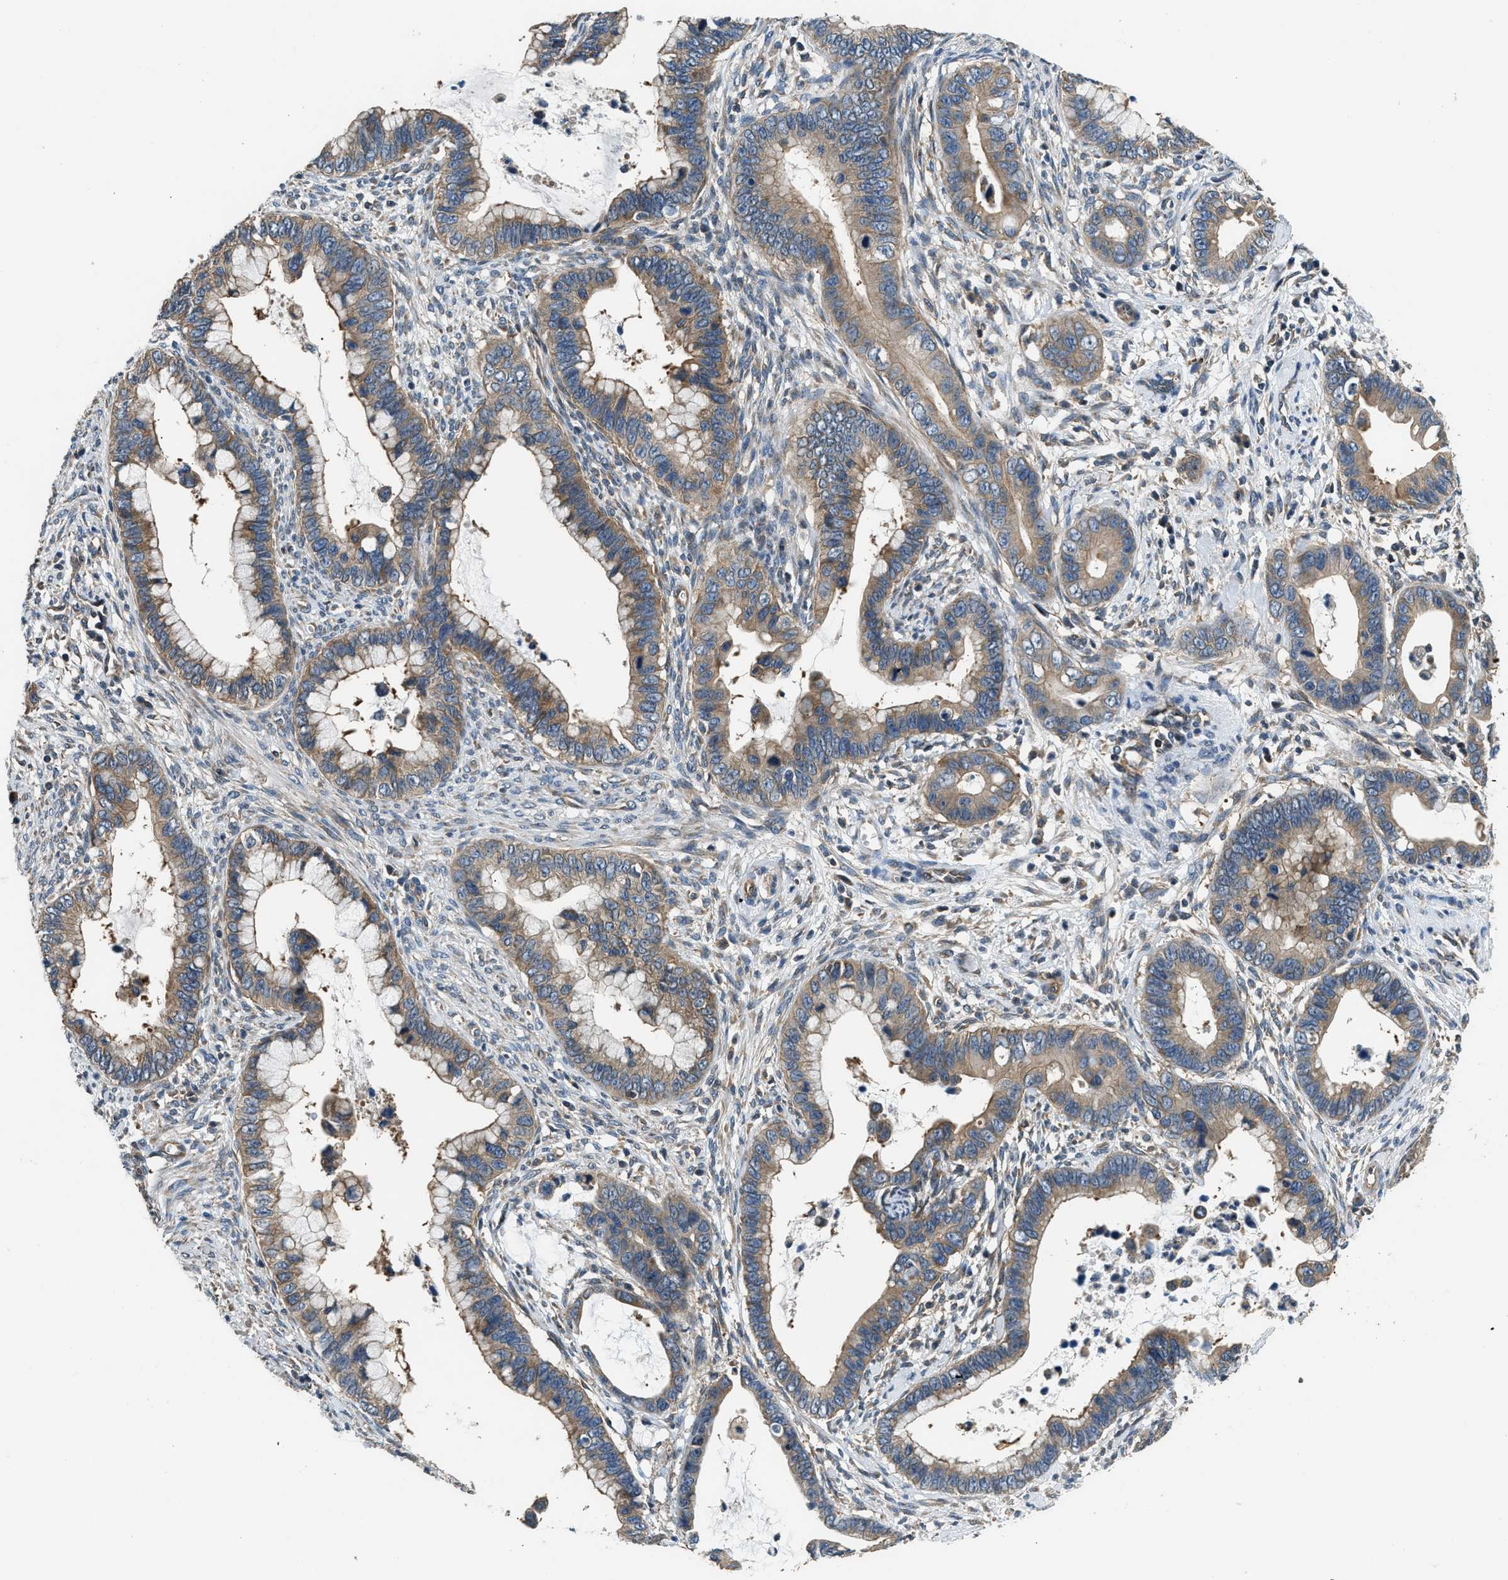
{"staining": {"intensity": "moderate", "quantity": ">75%", "location": "cytoplasmic/membranous"}, "tissue": "cervical cancer", "cell_type": "Tumor cells", "image_type": "cancer", "snomed": [{"axis": "morphology", "description": "Adenocarcinoma, NOS"}, {"axis": "topography", "description": "Cervix"}], "caption": "Adenocarcinoma (cervical) tissue shows moderate cytoplasmic/membranous staining in approximately >75% of tumor cells, visualized by immunohistochemistry.", "gene": "IL3RA", "patient": {"sex": "female", "age": 44}}